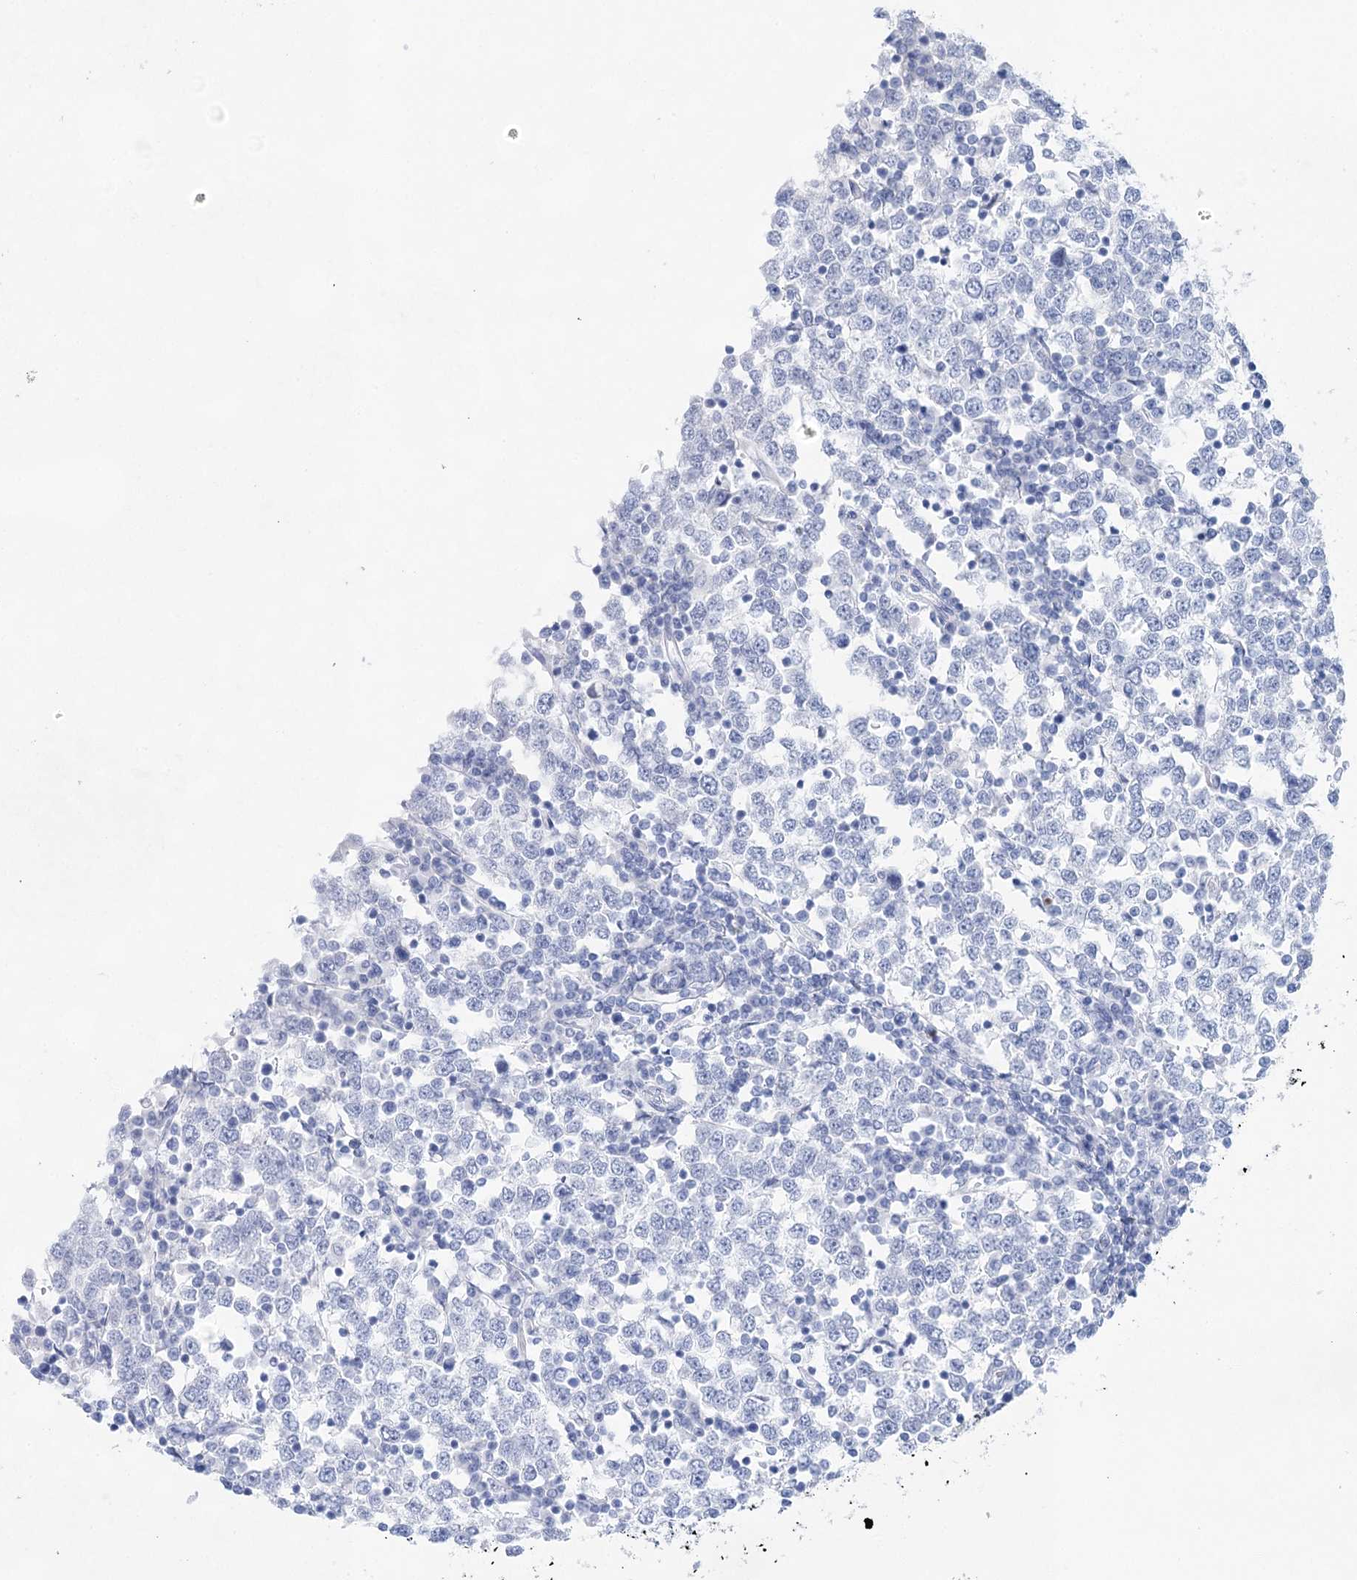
{"staining": {"intensity": "negative", "quantity": "none", "location": "none"}, "tissue": "testis cancer", "cell_type": "Tumor cells", "image_type": "cancer", "snomed": [{"axis": "morphology", "description": "Seminoma, NOS"}, {"axis": "topography", "description": "Testis"}], "caption": "Immunohistochemical staining of testis cancer (seminoma) displays no significant expression in tumor cells.", "gene": "LALBA", "patient": {"sex": "male", "age": 65}}